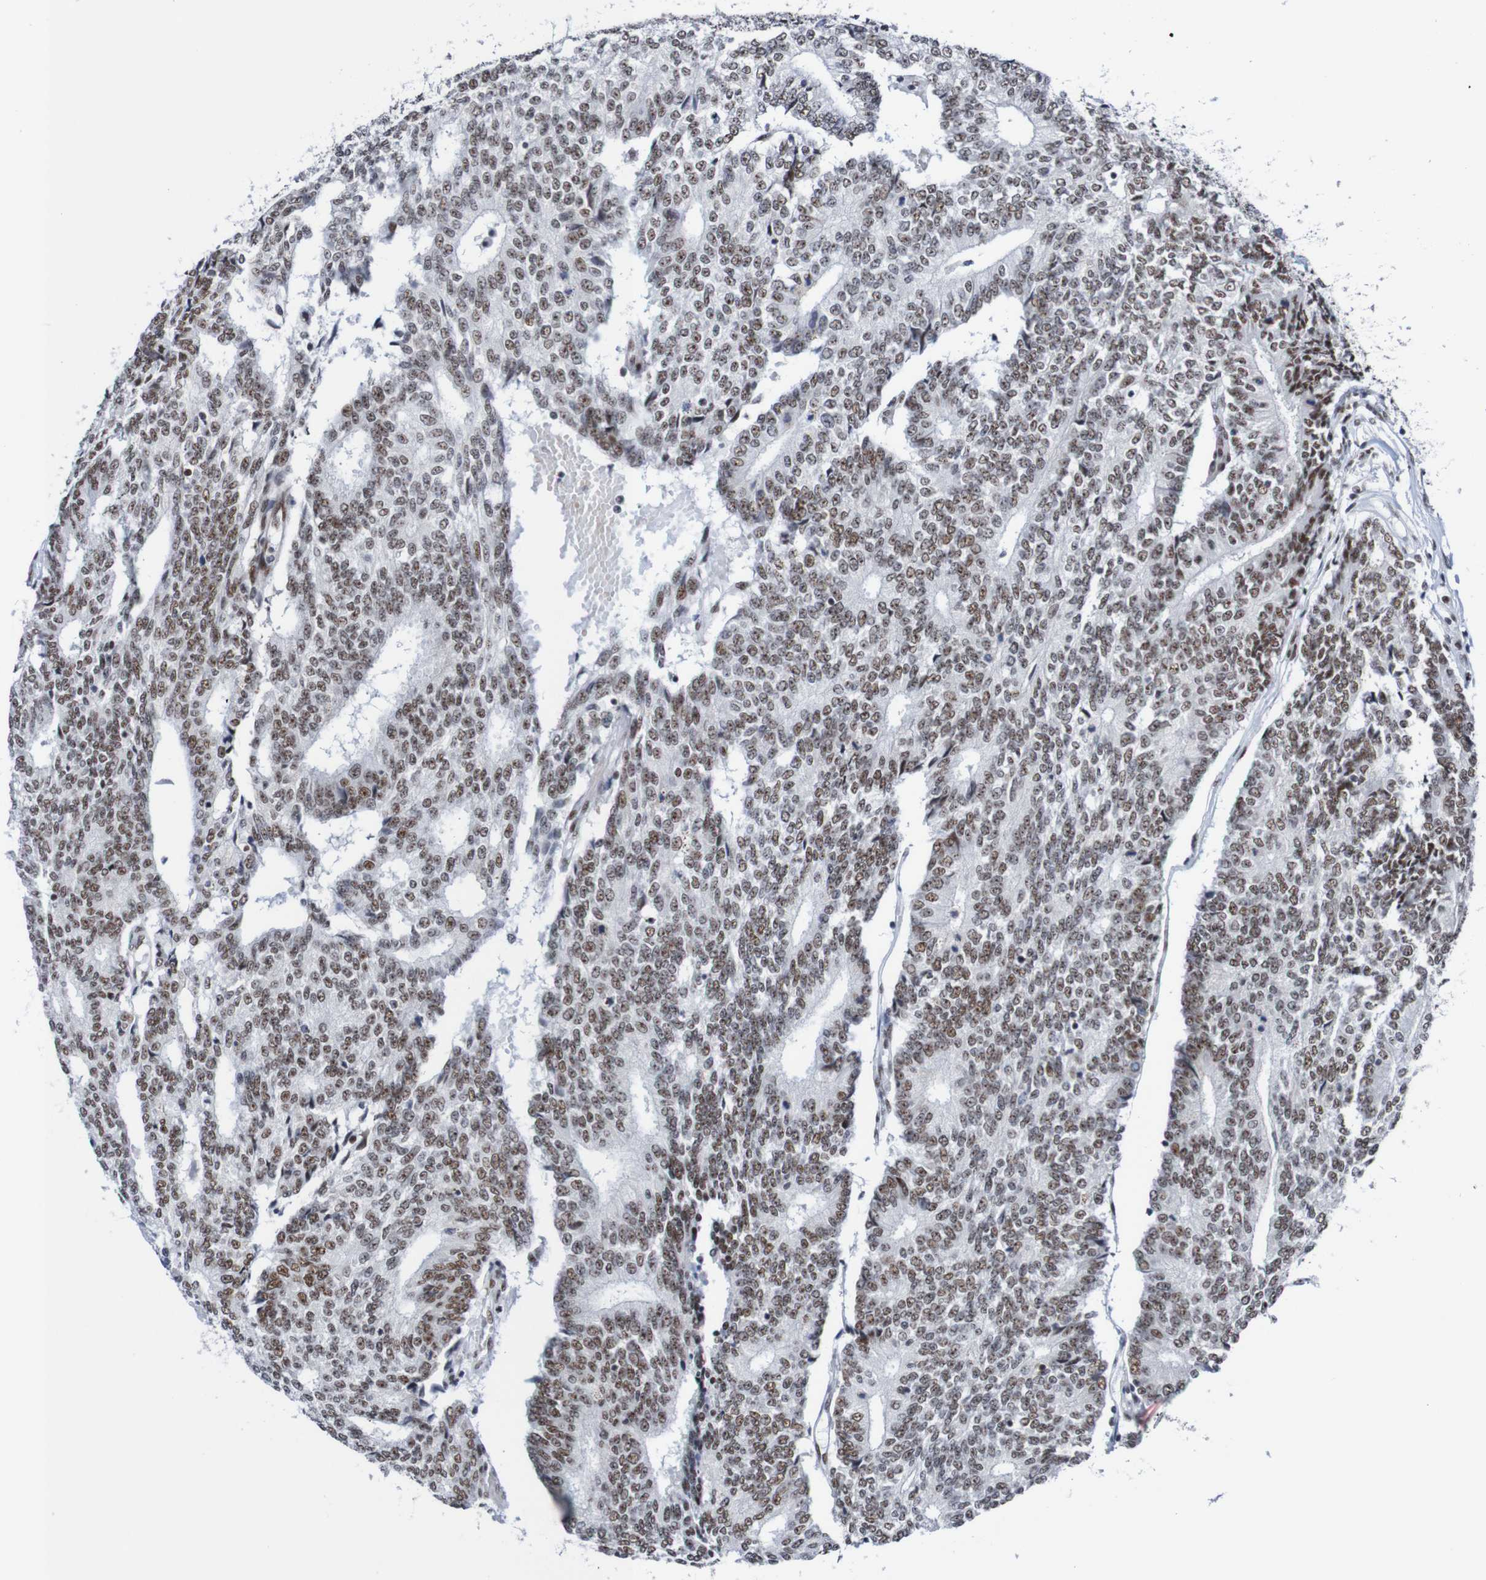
{"staining": {"intensity": "moderate", "quantity": ">75%", "location": "nuclear"}, "tissue": "prostate cancer", "cell_type": "Tumor cells", "image_type": "cancer", "snomed": [{"axis": "morphology", "description": "Normal tissue, NOS"}, {"axis": "morphology", "description": "Adenocarcinoma, High grade"}, {"axis": "topography", "description": "Prostate"}, {"axis": "topography", "description": "Seminal veicle"}], "caption": "Brown immunohistochemical staining in high-grade adenocarcinoma (prostate) shows moderate nuclear staining in about >75% of tumor cells. Nuclei are stained in blue.", "gene": "CDC5L", "patient": {"sex": "male", "age": 55}}